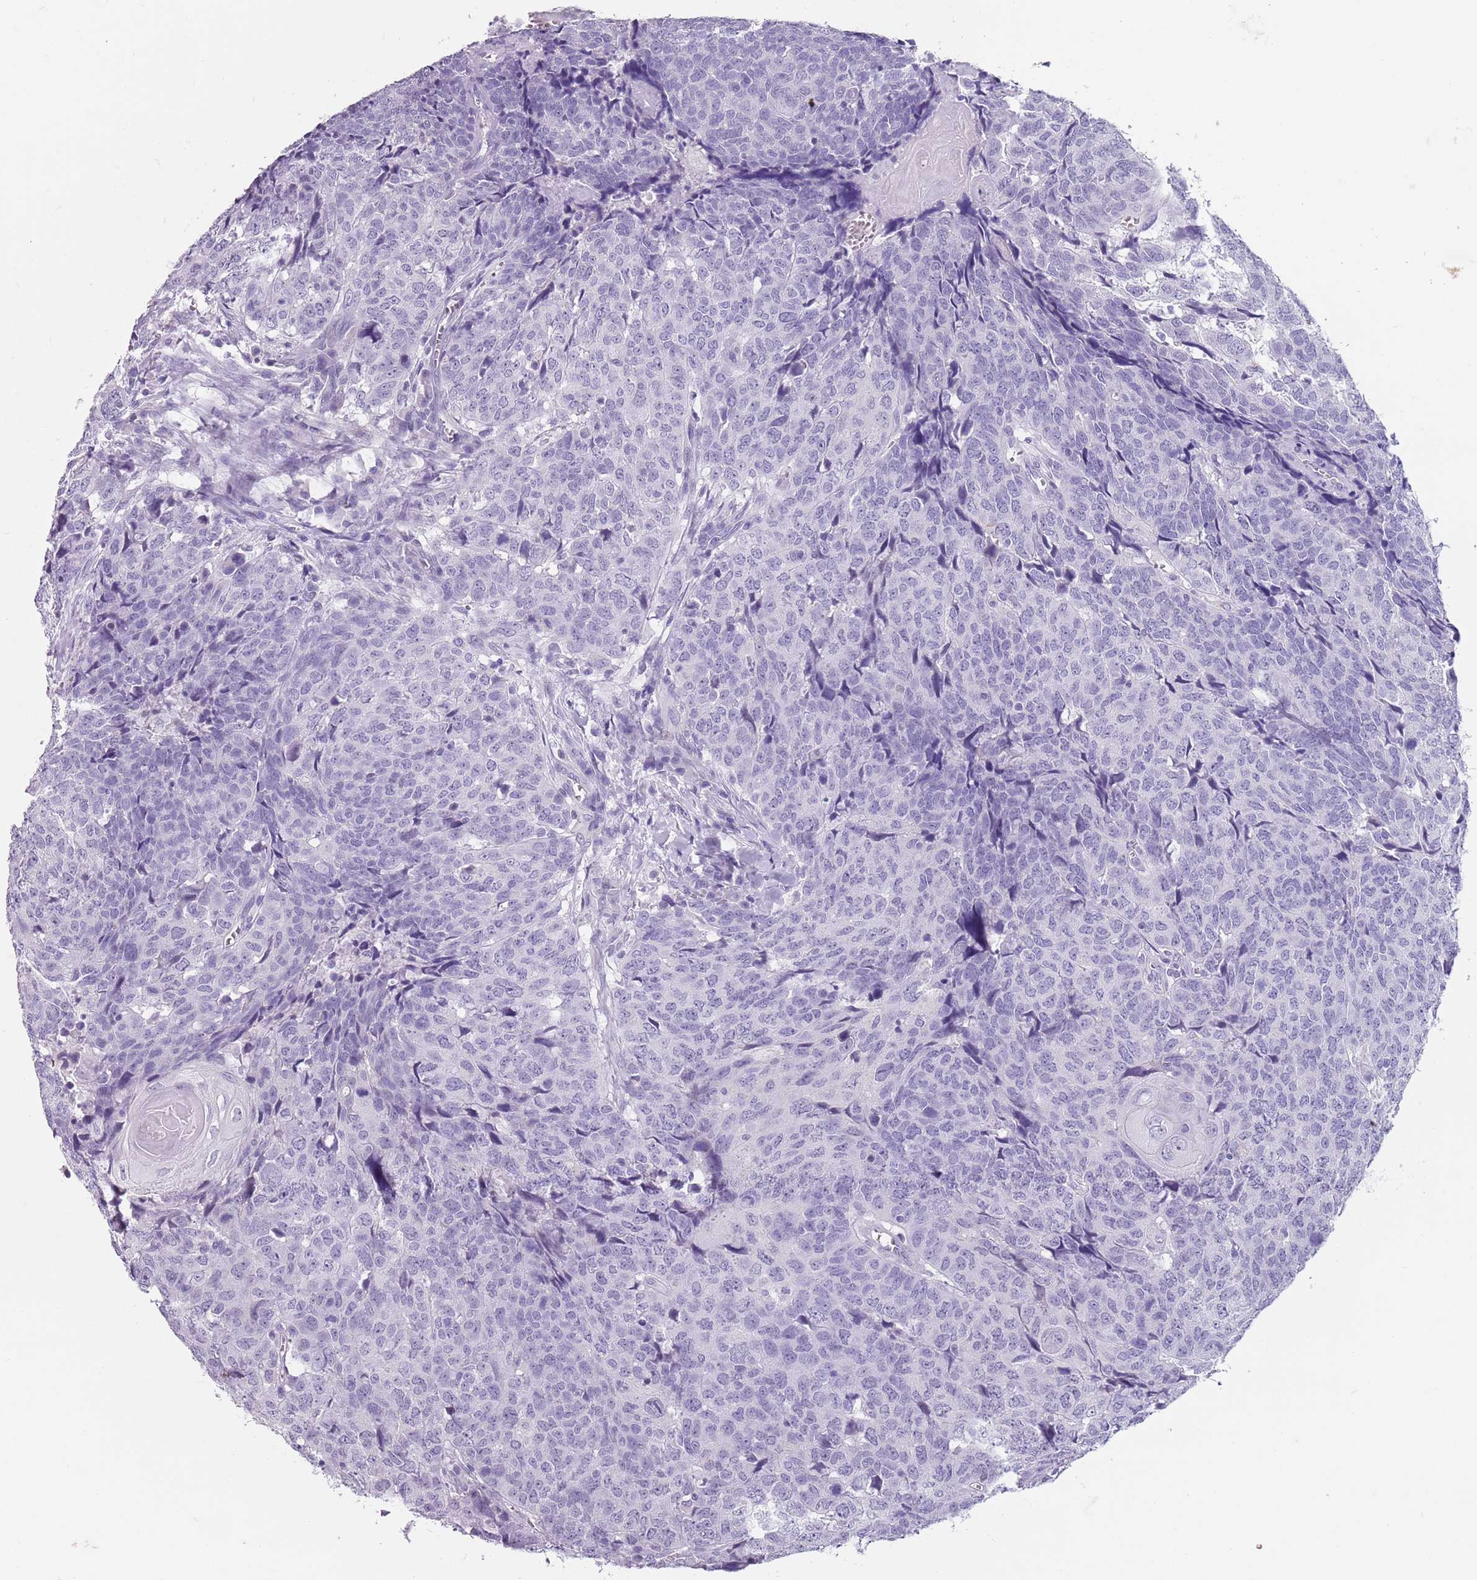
{"staining": {"intensity": "negative", "quantity": "none", "location": "none"}, "tissue": "head and neck cancer", "cell_type": "Tumor cells", "image_type": "cancer", "snomed": [{"axis": "morphology", "description": "Squamous cell carcinoma, NOS"}, {"axis": "topography", "description": "Head-Neck"}], "caption": "IHC of head and neck cancer (squamous cell carcinoma) reveals no expression in tumor cells. (Brightfield microscopy of DAB immunohistochemistry (IHC) at high magnification).", "gene": "SPESP1", "patient": {"sex": "male", "age": 66}}